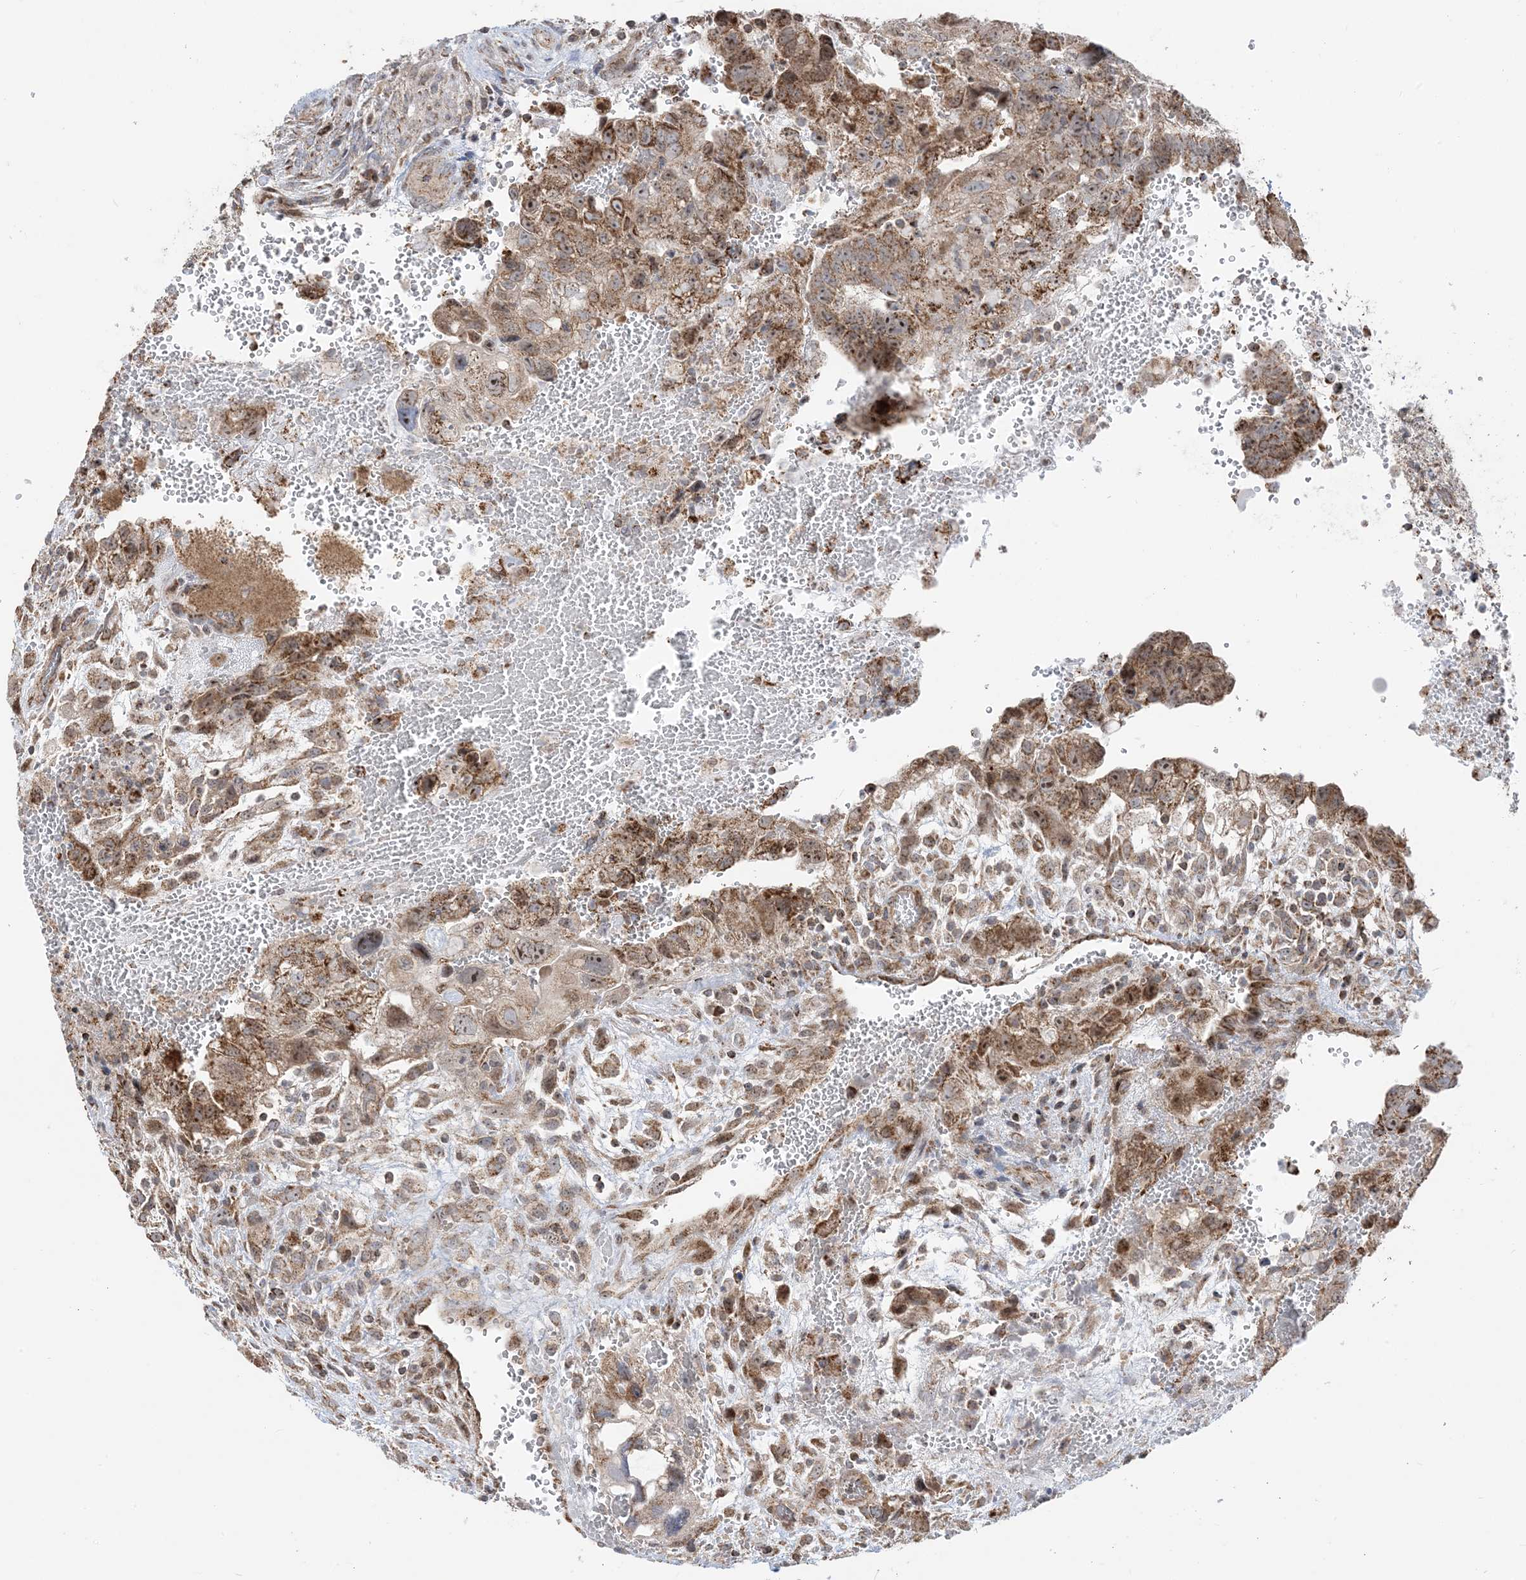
{"staining": {"intensity": "moderate", "quantity": ">75%", "location": "cytoplasmic/membranous,nuclear"}, "tissue": "testis cancer", "cell_type": "Tumor cells", "image_type": "cancer", "snomed": [{"axis": "morphology", "description": "Carcinoma, Embryonal, NOS"}, {"axis": "topography", "description": "Testis"}], "caption": "Protein staining of testis embryonal carcinoma tissue demonstrates moderate cytoplasmic/membranous and nuclear staining in approximately >75% of tumor cells. (DAB IHC, brown staining for protein, blue staining for nuclei).", "gene": "MAPKBP1", "patient": {"sex": "male", "age": 37}}